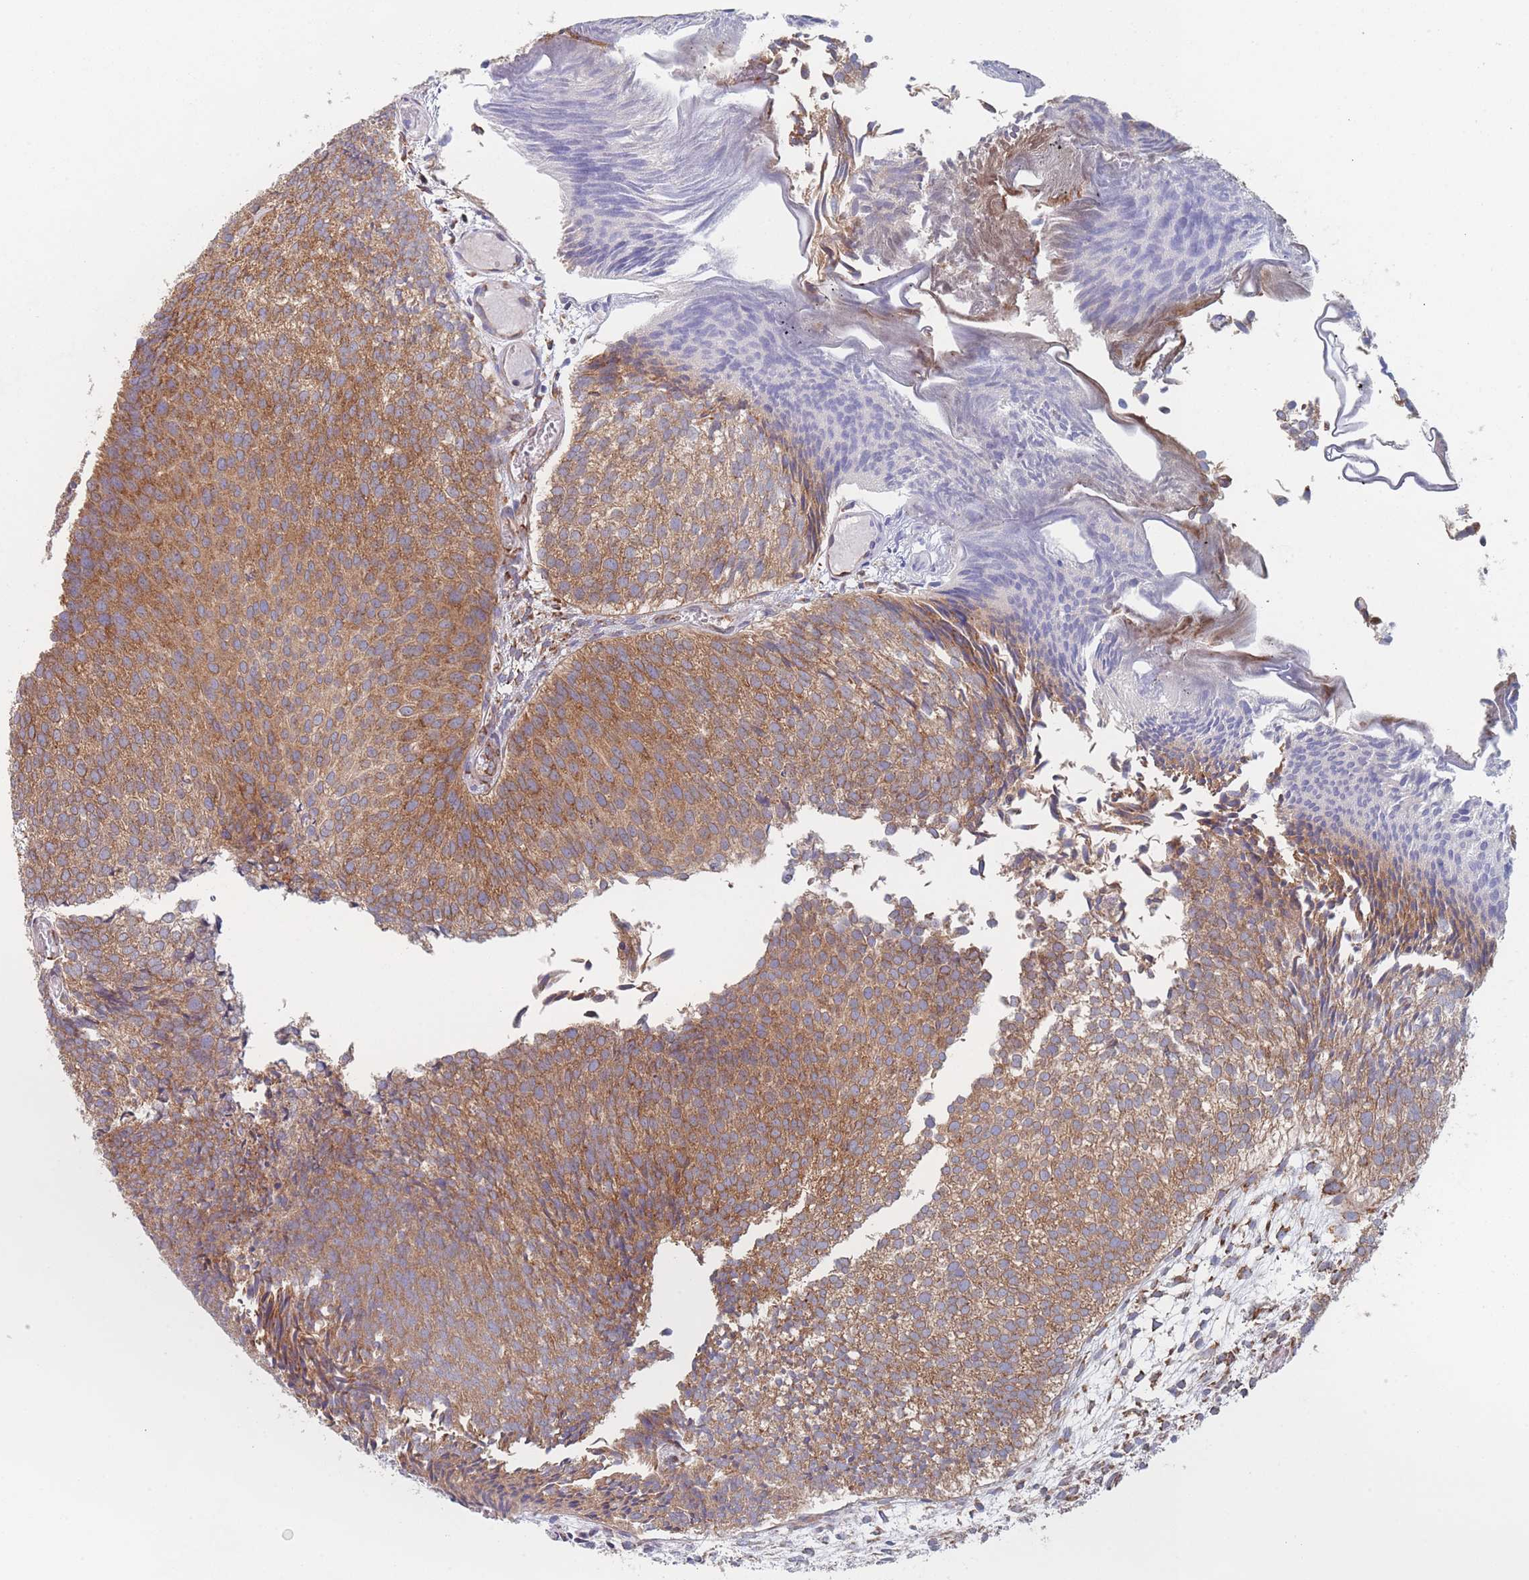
{"staining": {"intensity": "moderate", "quantity": ">75%", "location": "cytoplasmic/membranous"}, "tissue": "urothelial cancer", "cell_type": "Tumor cells", "image_type": "cancer", "snomed": [{"axis": "morphology", "description": "Urothelial carcinoma, Low grade"}, {"axis": "topography", "description": "Urinary bladder"}], "caption": "Moderate cytoplasmic/membranous expression for a protein is present in about >75% of tumor cells of urothelial cancer using IHC.", "gene": "EEF1B2", "patient": {"sex": "male", "age": 84}}